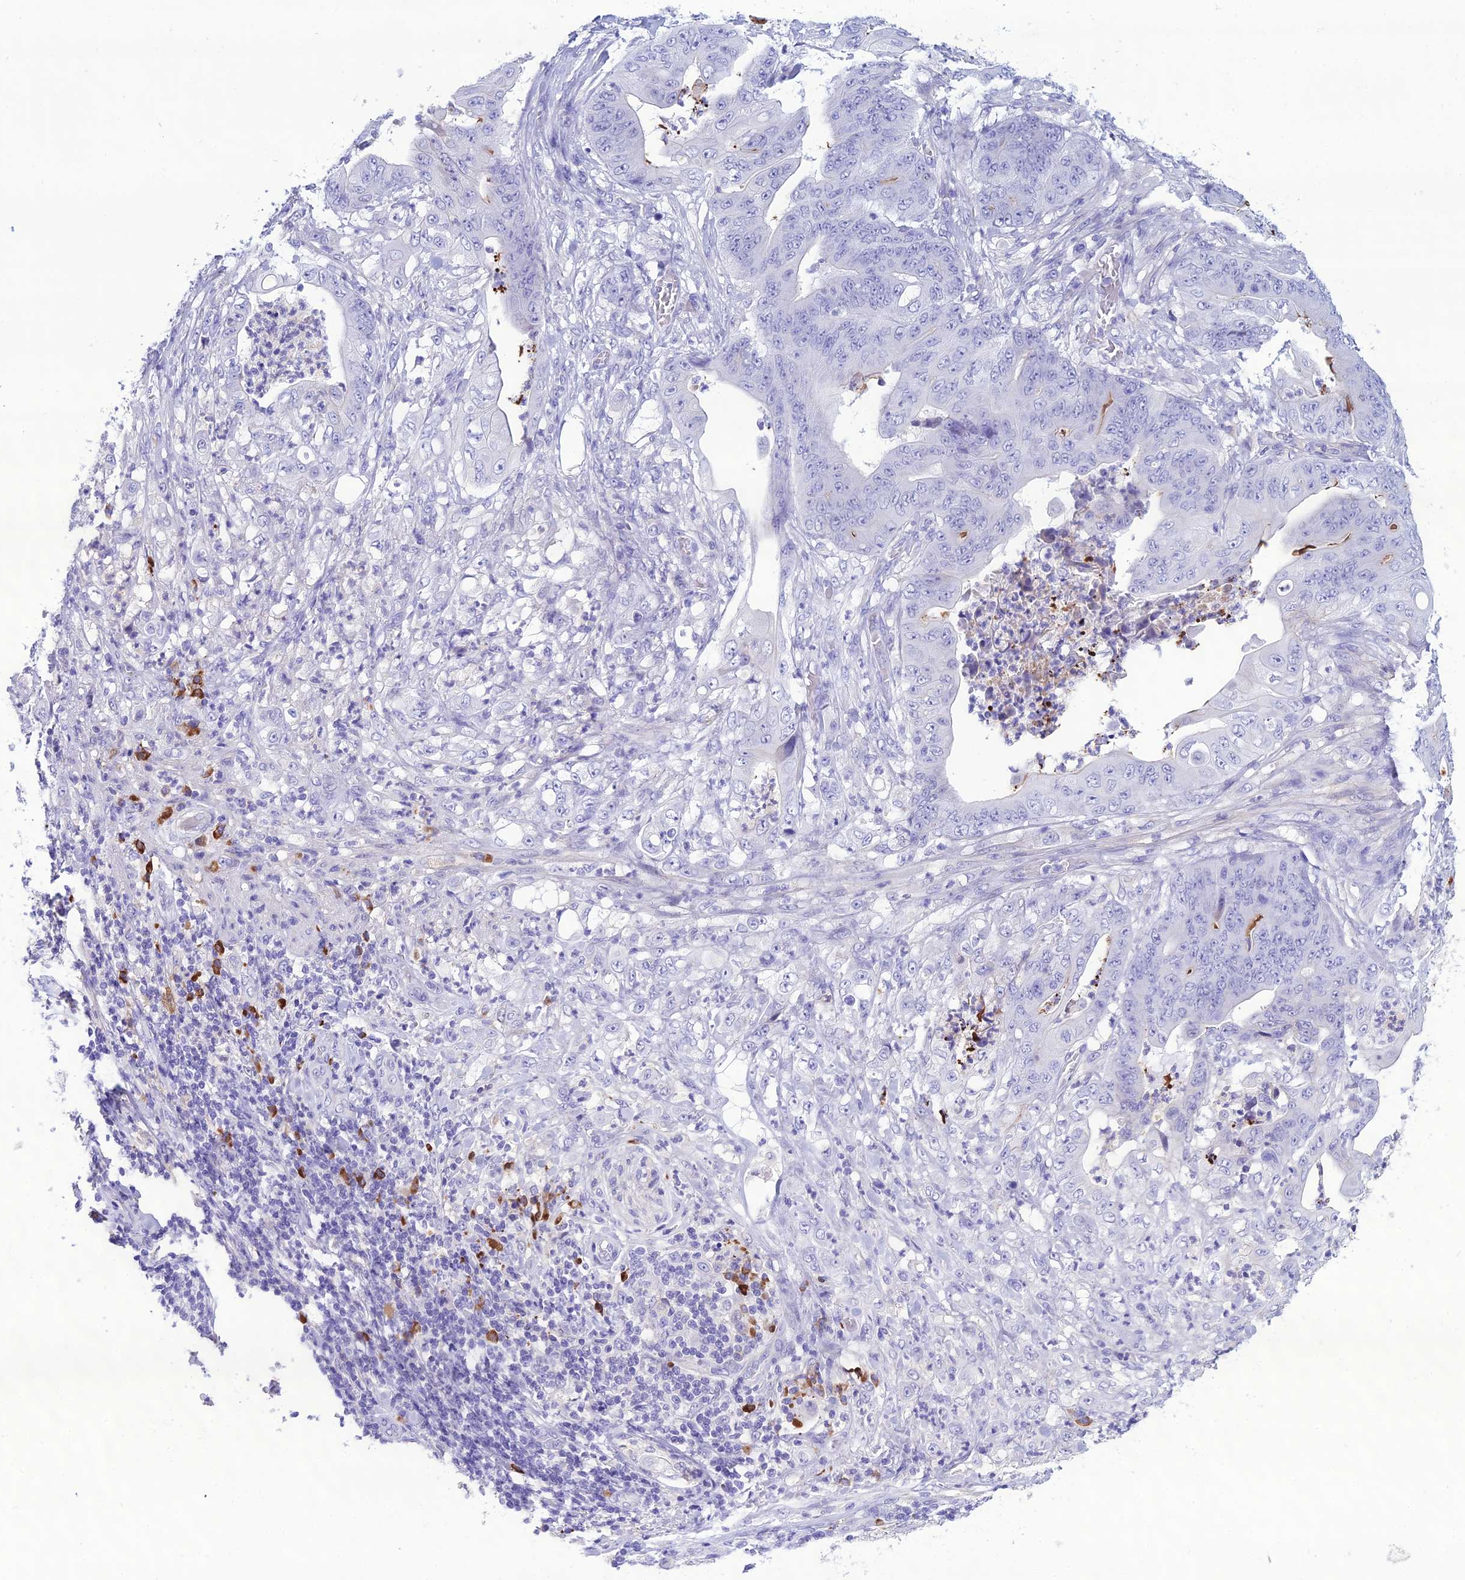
{"staining": {"intensity": "negative", "quantity": "none", "location": "none"}, "tissue": "stomach cancer", "cell_type": "Tumor cells", "image_type": "cancer", "snomed": [{"axis": "morphology", "description": "Adenocarcinoma, NOS"}, {"axis": "topography", "description": "Stomach"}], "caption": "Human stomach cancer stained for a protein using immunohistochemistry demonstrates no expression in tumor cells.", "gene": "CRB2", "patient": {"sex": "female", "age": 73}}